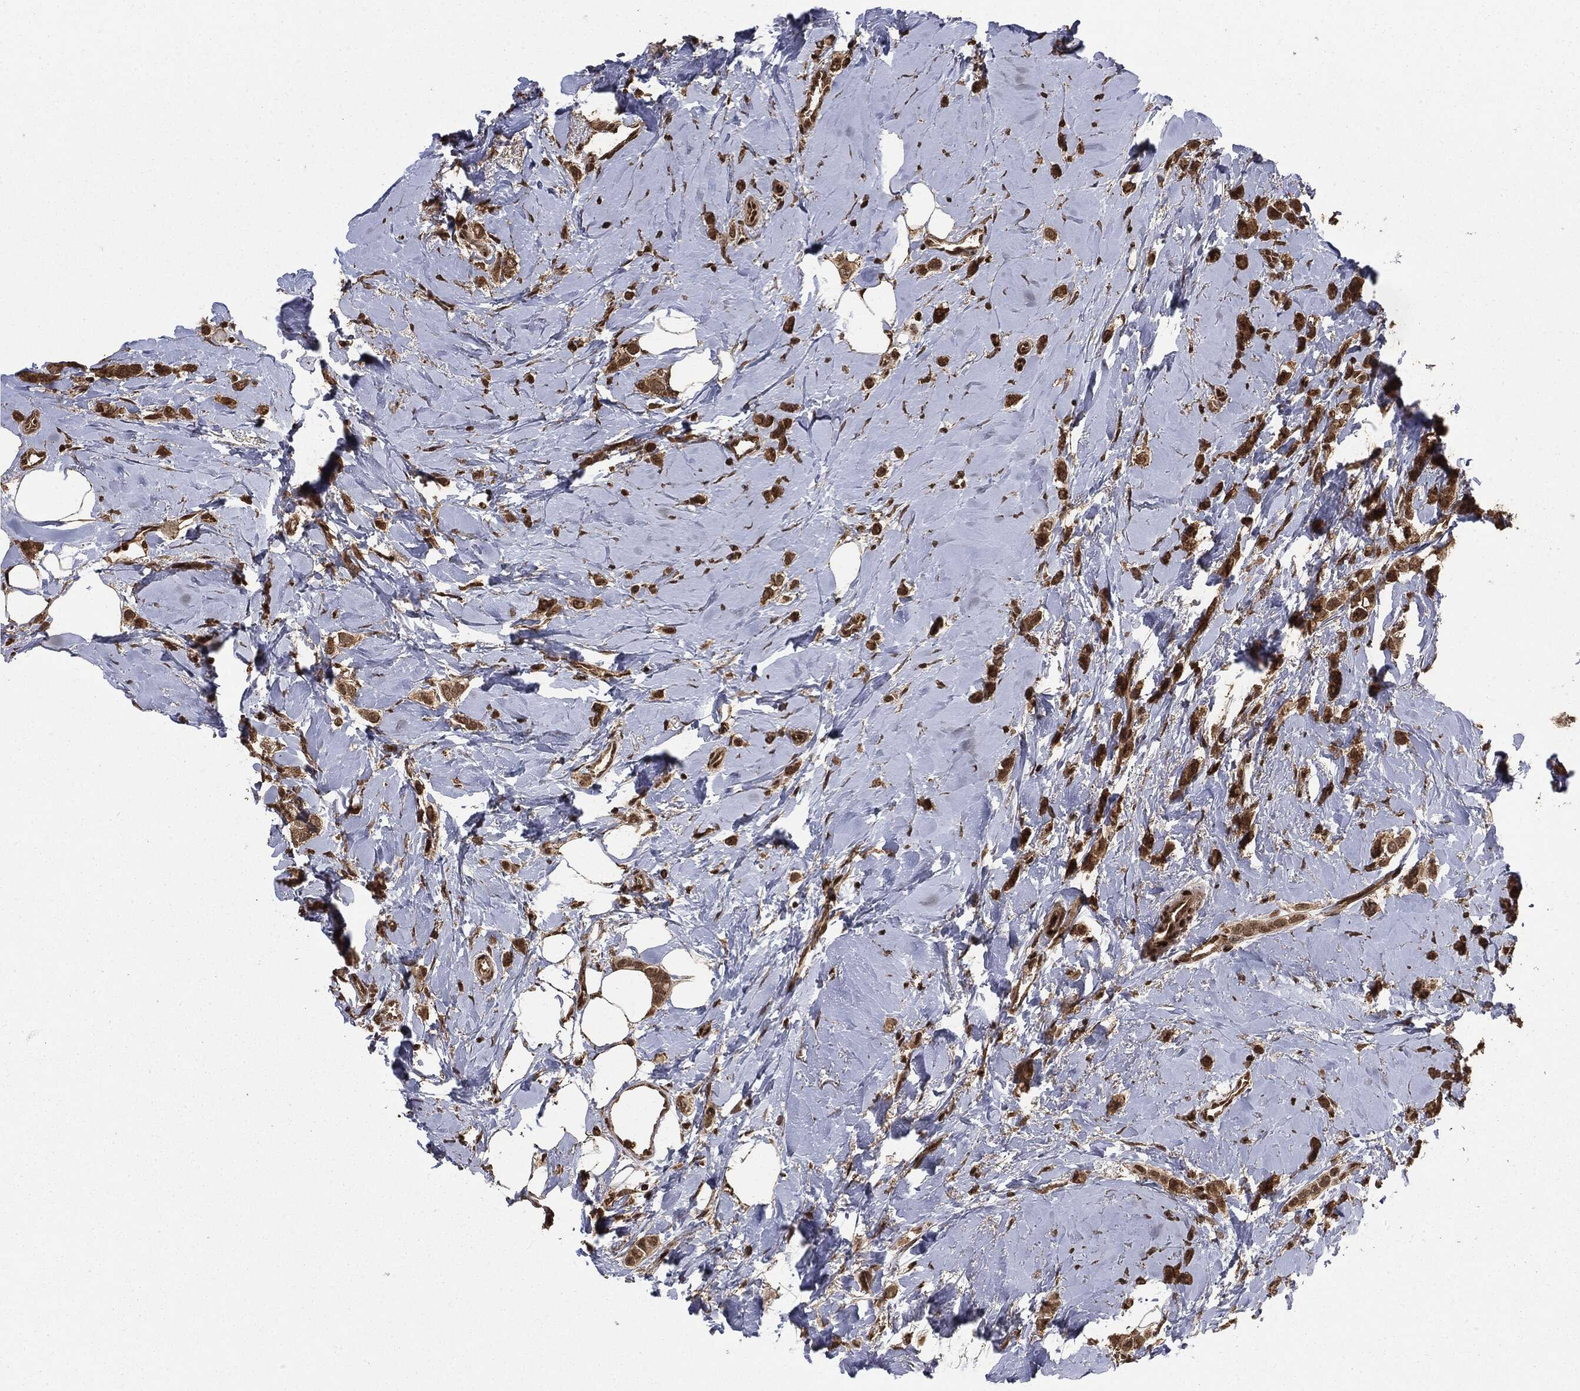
{"staining": {"intensity": "moderate", "quantity": ">75%", "location": "cytoplasmic/membranous,nuclear"}, "tissue": "breast cancer", "cell_type": "Tumor cells", "image_type": "cancer", "snomed": [{"axis": "morphology", "description": "Lobular carcinoma"}, {"axis": "topography", "description": "Breast"}], "caption": "DAB (3,3'-diaminobenzidine) immunohistochemical staining of human breast lobular carcinoma shows moderate cytoplasmic/membranous and nuclear protein staining in about >75% of tumor cells. The staining was performed using DAB to visualize the protein expression in brown, while the nuclei were stained in blue with hematoxylin (Magnification: 20x).", "gene": "CTDP1", "patient": {"sex": "female", "age": 66}}